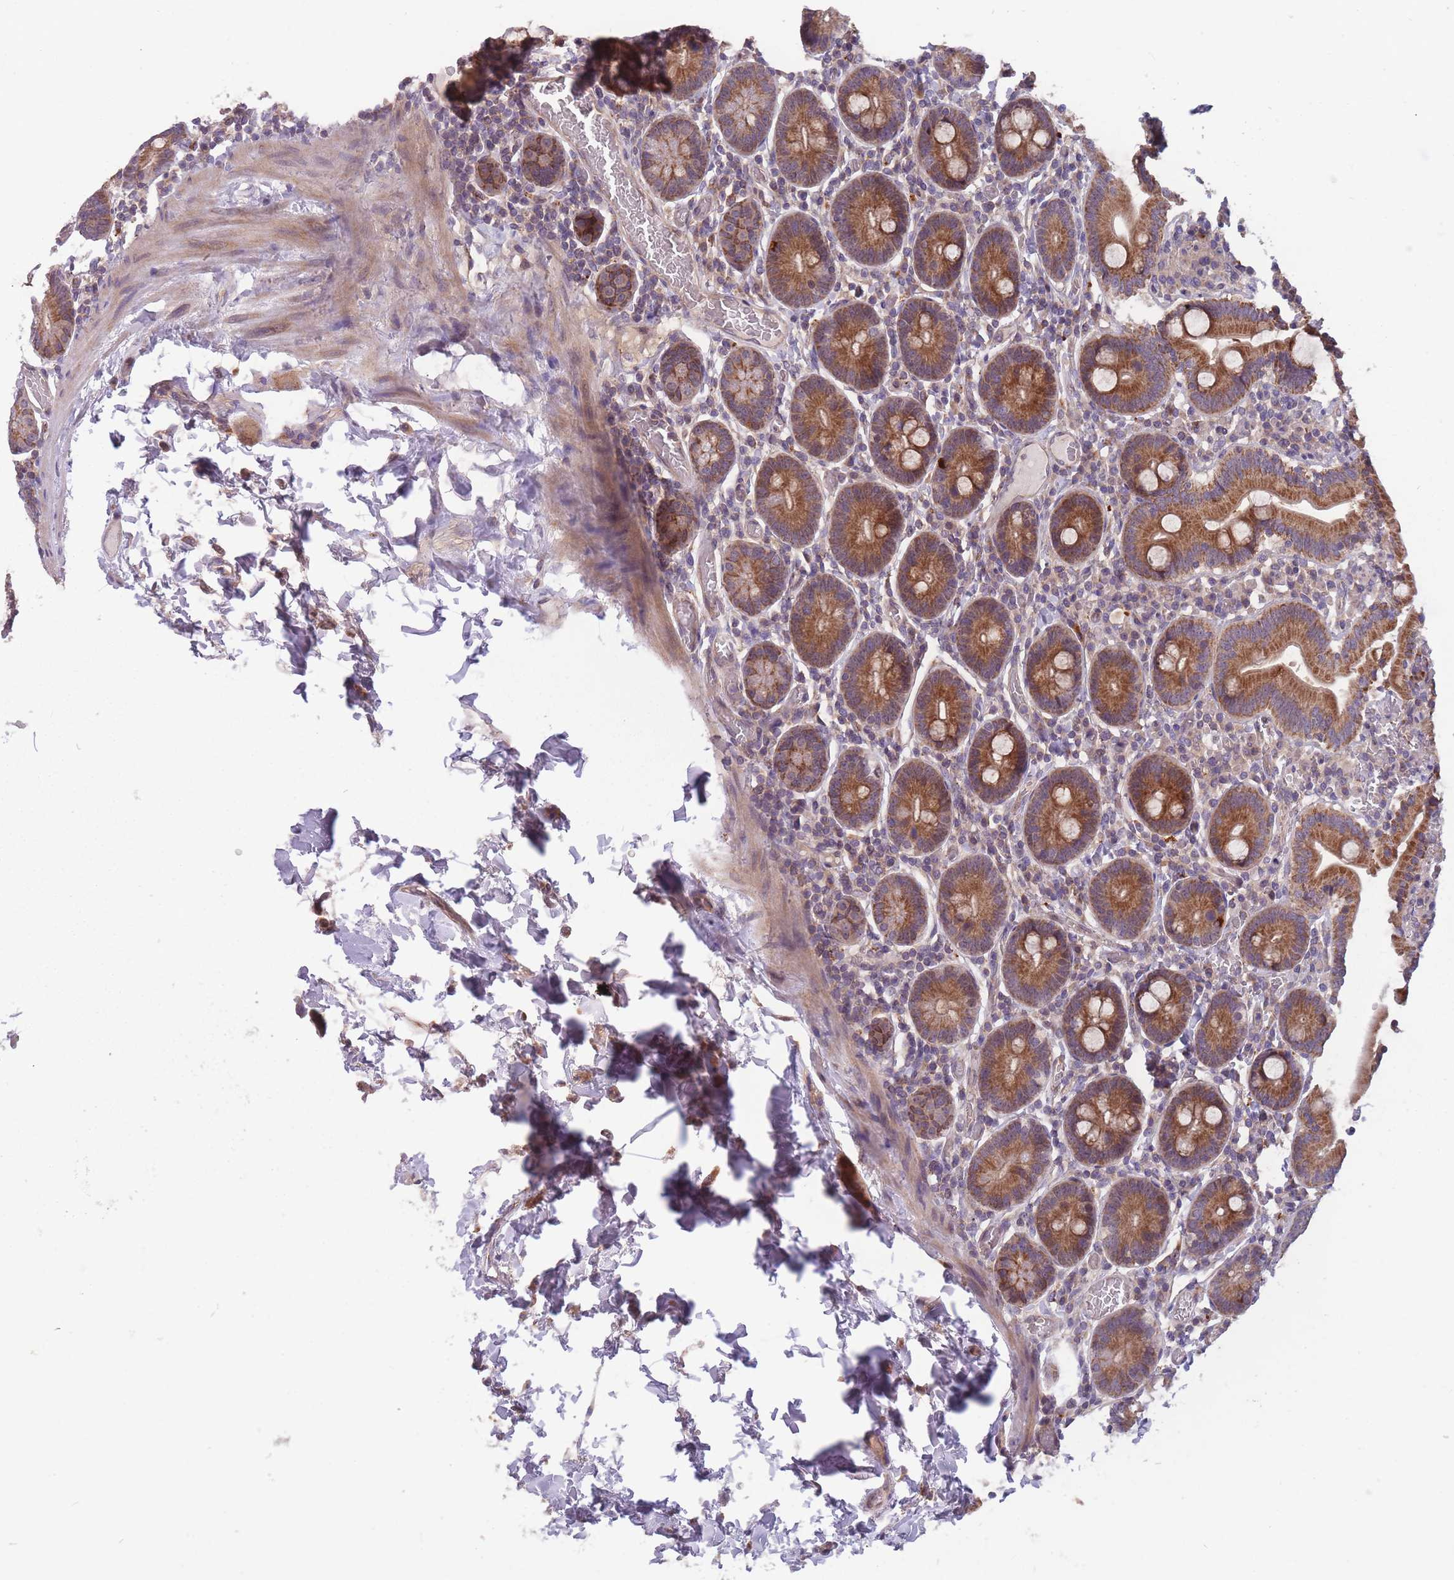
{"staining": {"intensity": "strong", "quantity": "25%-75%", "location": "cytoplasmic/membranous"}, "tissue": "duodenum", "cell_type": "Glandular cells", "image_type": "normal", "snomed": [{"axis": "morphology", "description": "Normal tissue, NOS"}, {"axis": "topography", "description": "Duodenum"}], "caption": "Protein analysis of benign duodenum shows strong cytoplasmic/membranous expression in approximately 25%-75% of glandular cells.", "gene": "ITPKC", "patient": {"sex": "male", "age": 55}}